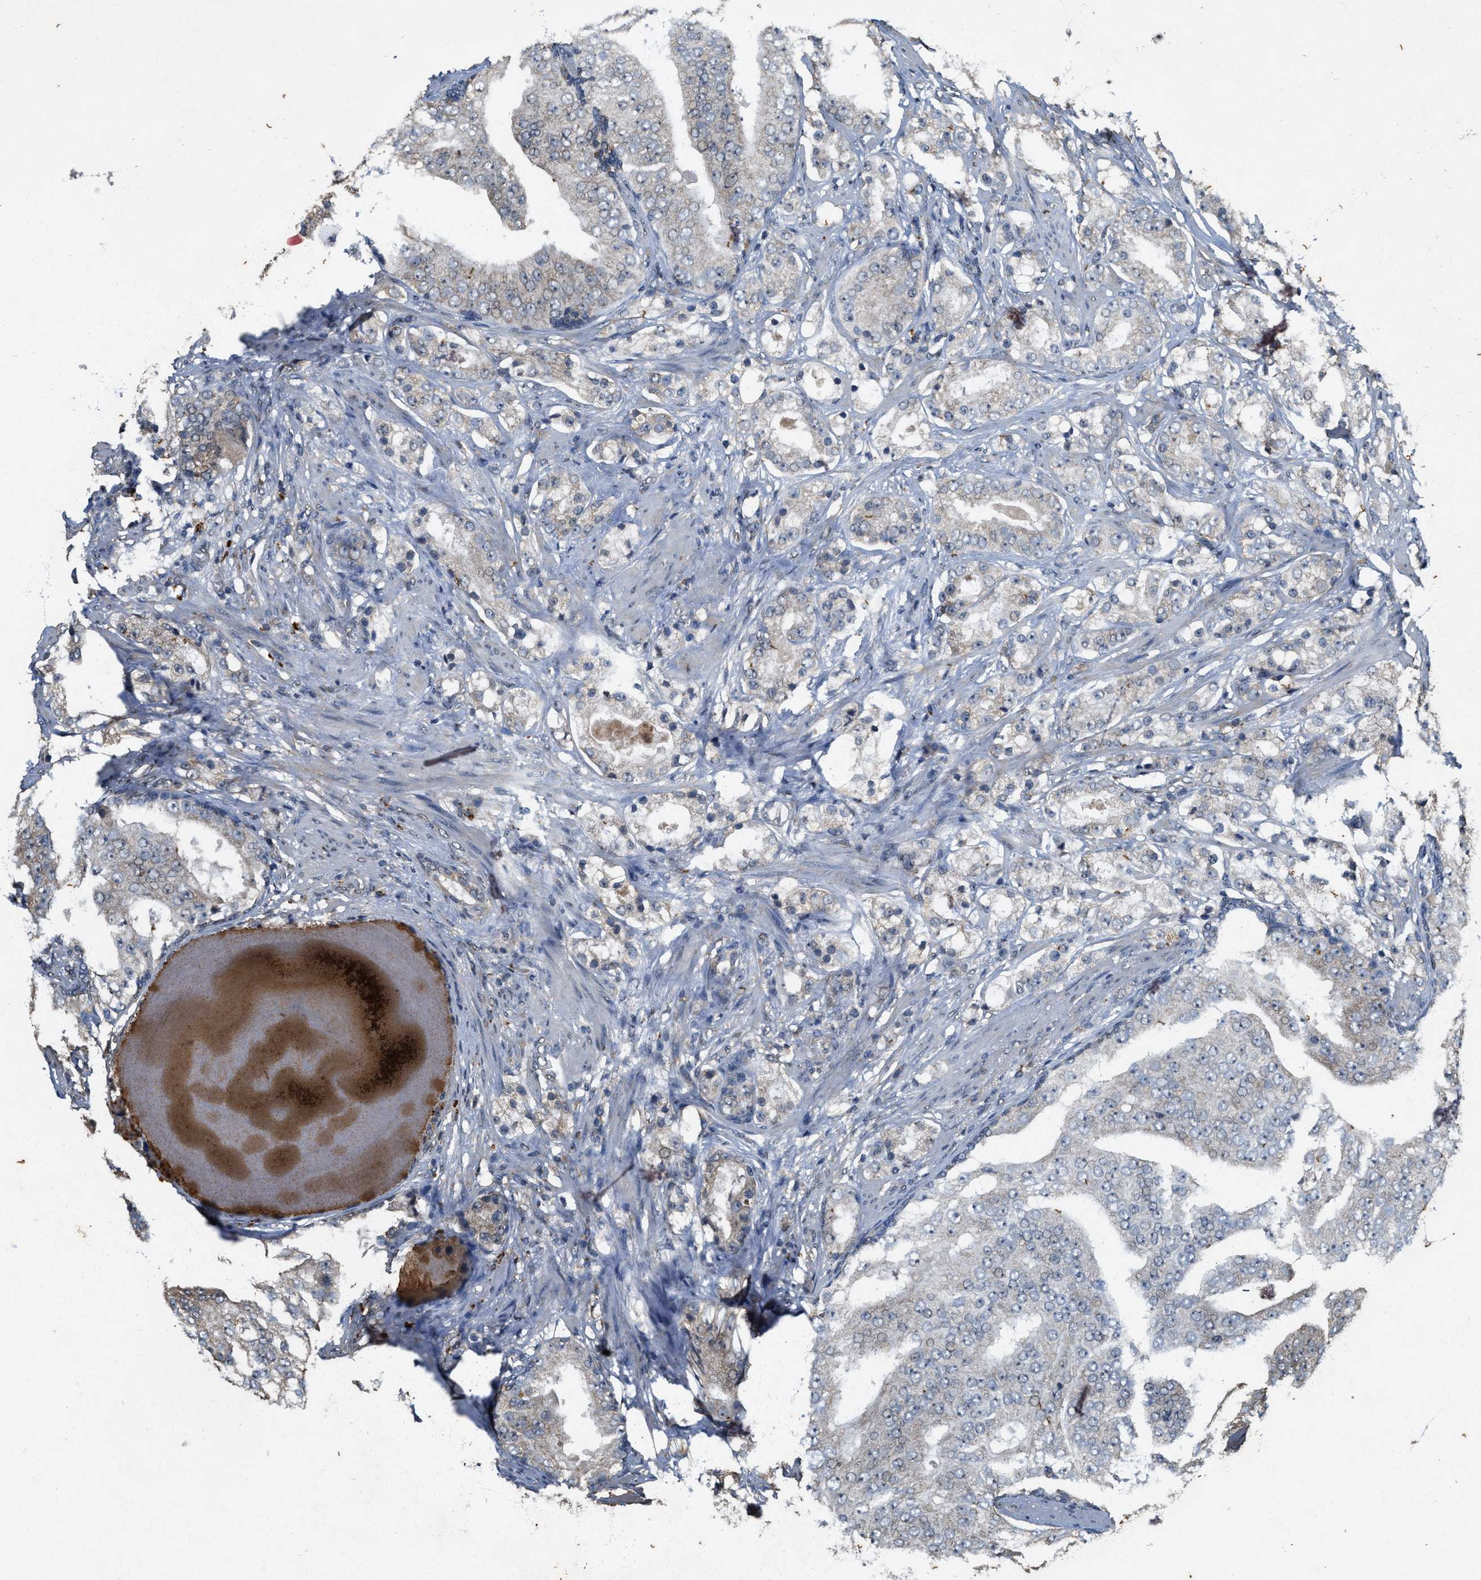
{"staining": {"intensity": "weak", "quantity": ">75%", "location": "cytoplasmic/membranous"}, "tissue": "prostate cancer", "cell_type": "Tumor cells", "image_type": "cancer", "snomed": [{"axis": "morphology", "description": "Adenocarcinoma, High grade"}, {"axis": "topography", "description": "Prostate"}], "caption": "Weak cytoplasmic/membranous positivity for a protein is seen in about >75% of tumor cells of prostate high-grade adenocarcinoma using immunohistochemistry (IHC).", "gene": "KIF21A", "patient": {"sex": "male", "age": 68}}